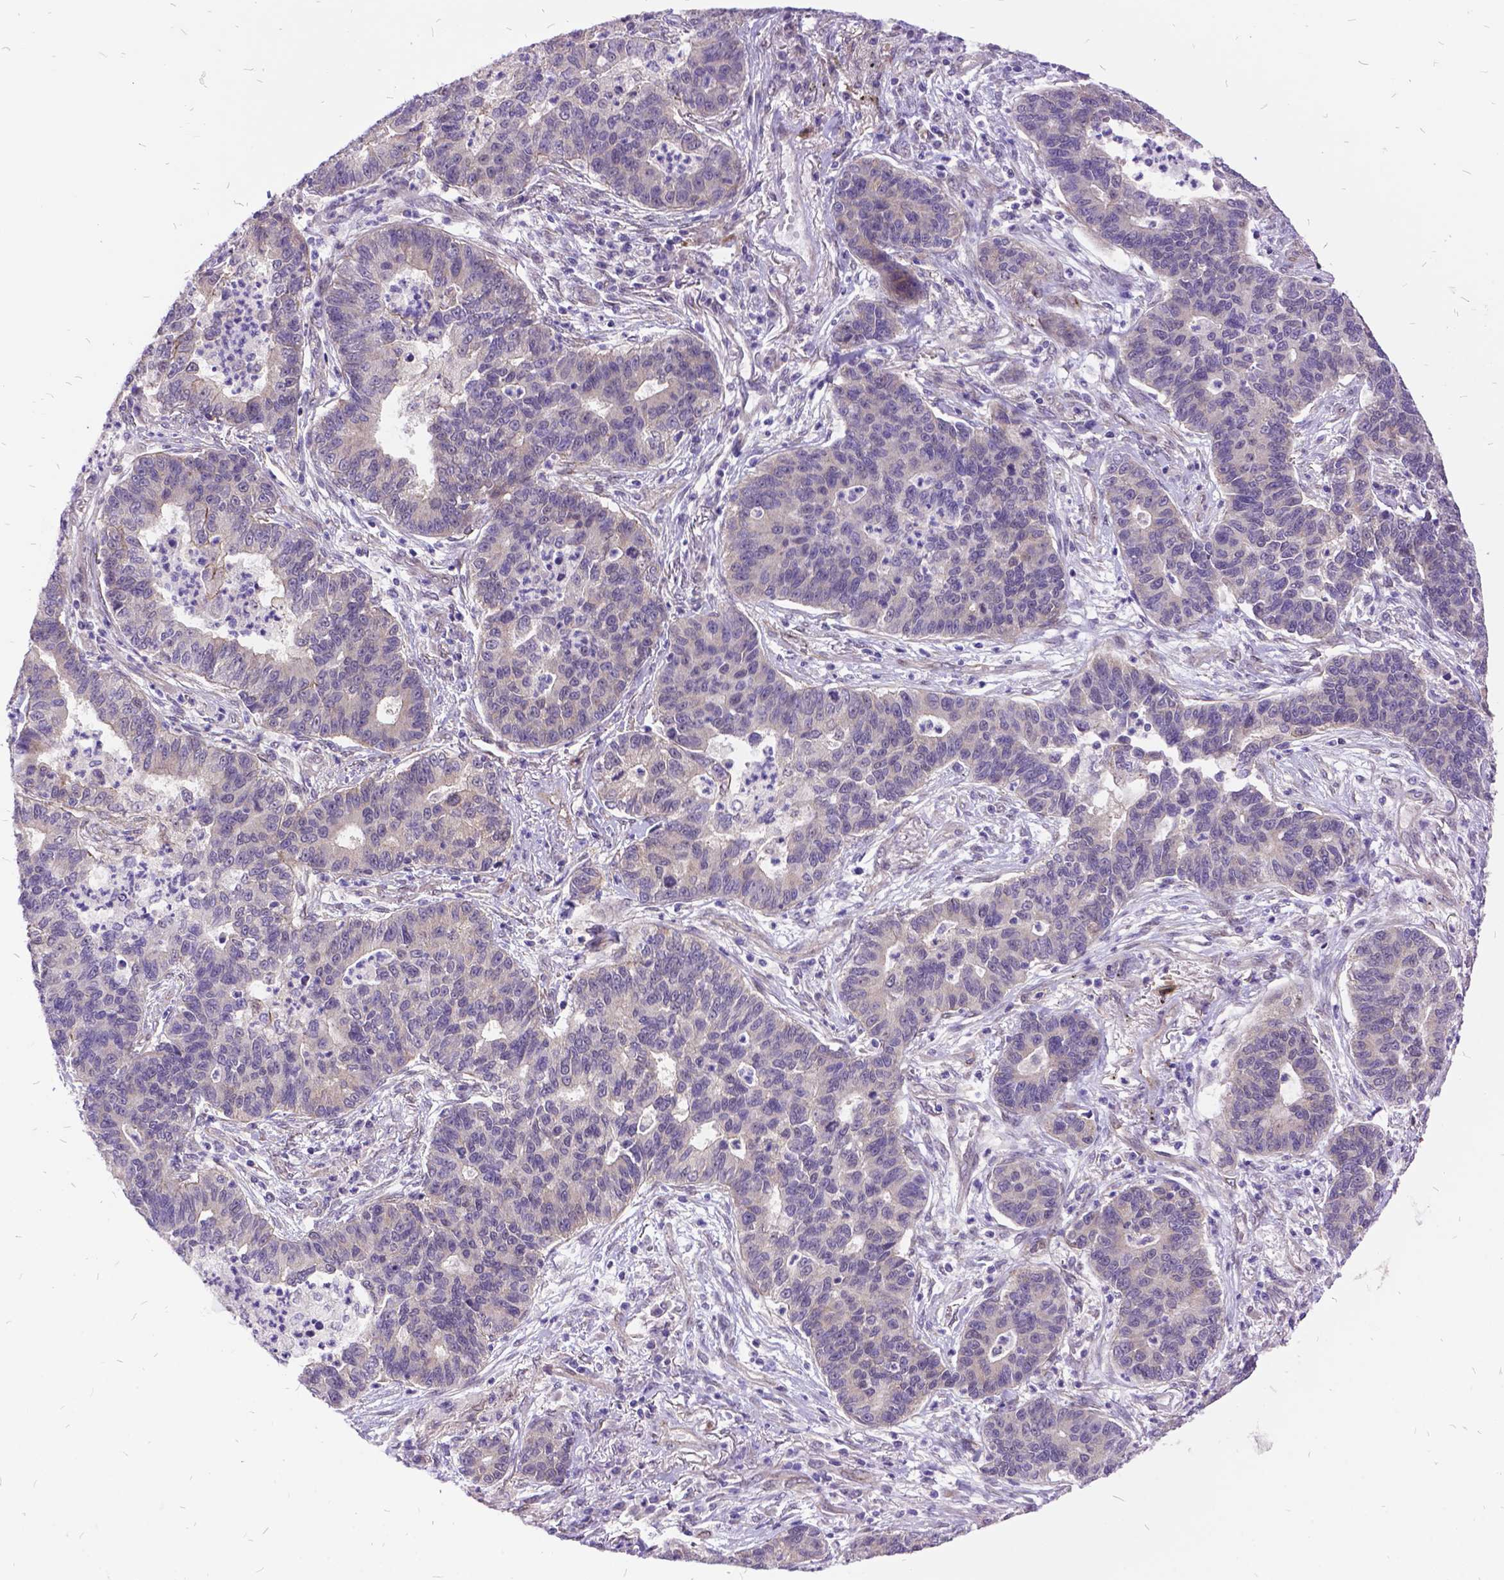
{"staining": {"intensity": "negative", "quantity": "none", "location": "none"}, "tissue": "lung cancer", "cell_type": "Tumor cells", "image_type": "cancer", "snomed": [{"axis": "morphology", "description": "Adenocarcinoma, NOS"}, {"axis": "topography", "description": "Lung"}], "caption": "A micrograph of human lung cancer (adenocarcinoma) is negative for staining in tumor cells.", "gene": "GRB7", "patient": {"sex": "female", "age": 57}}